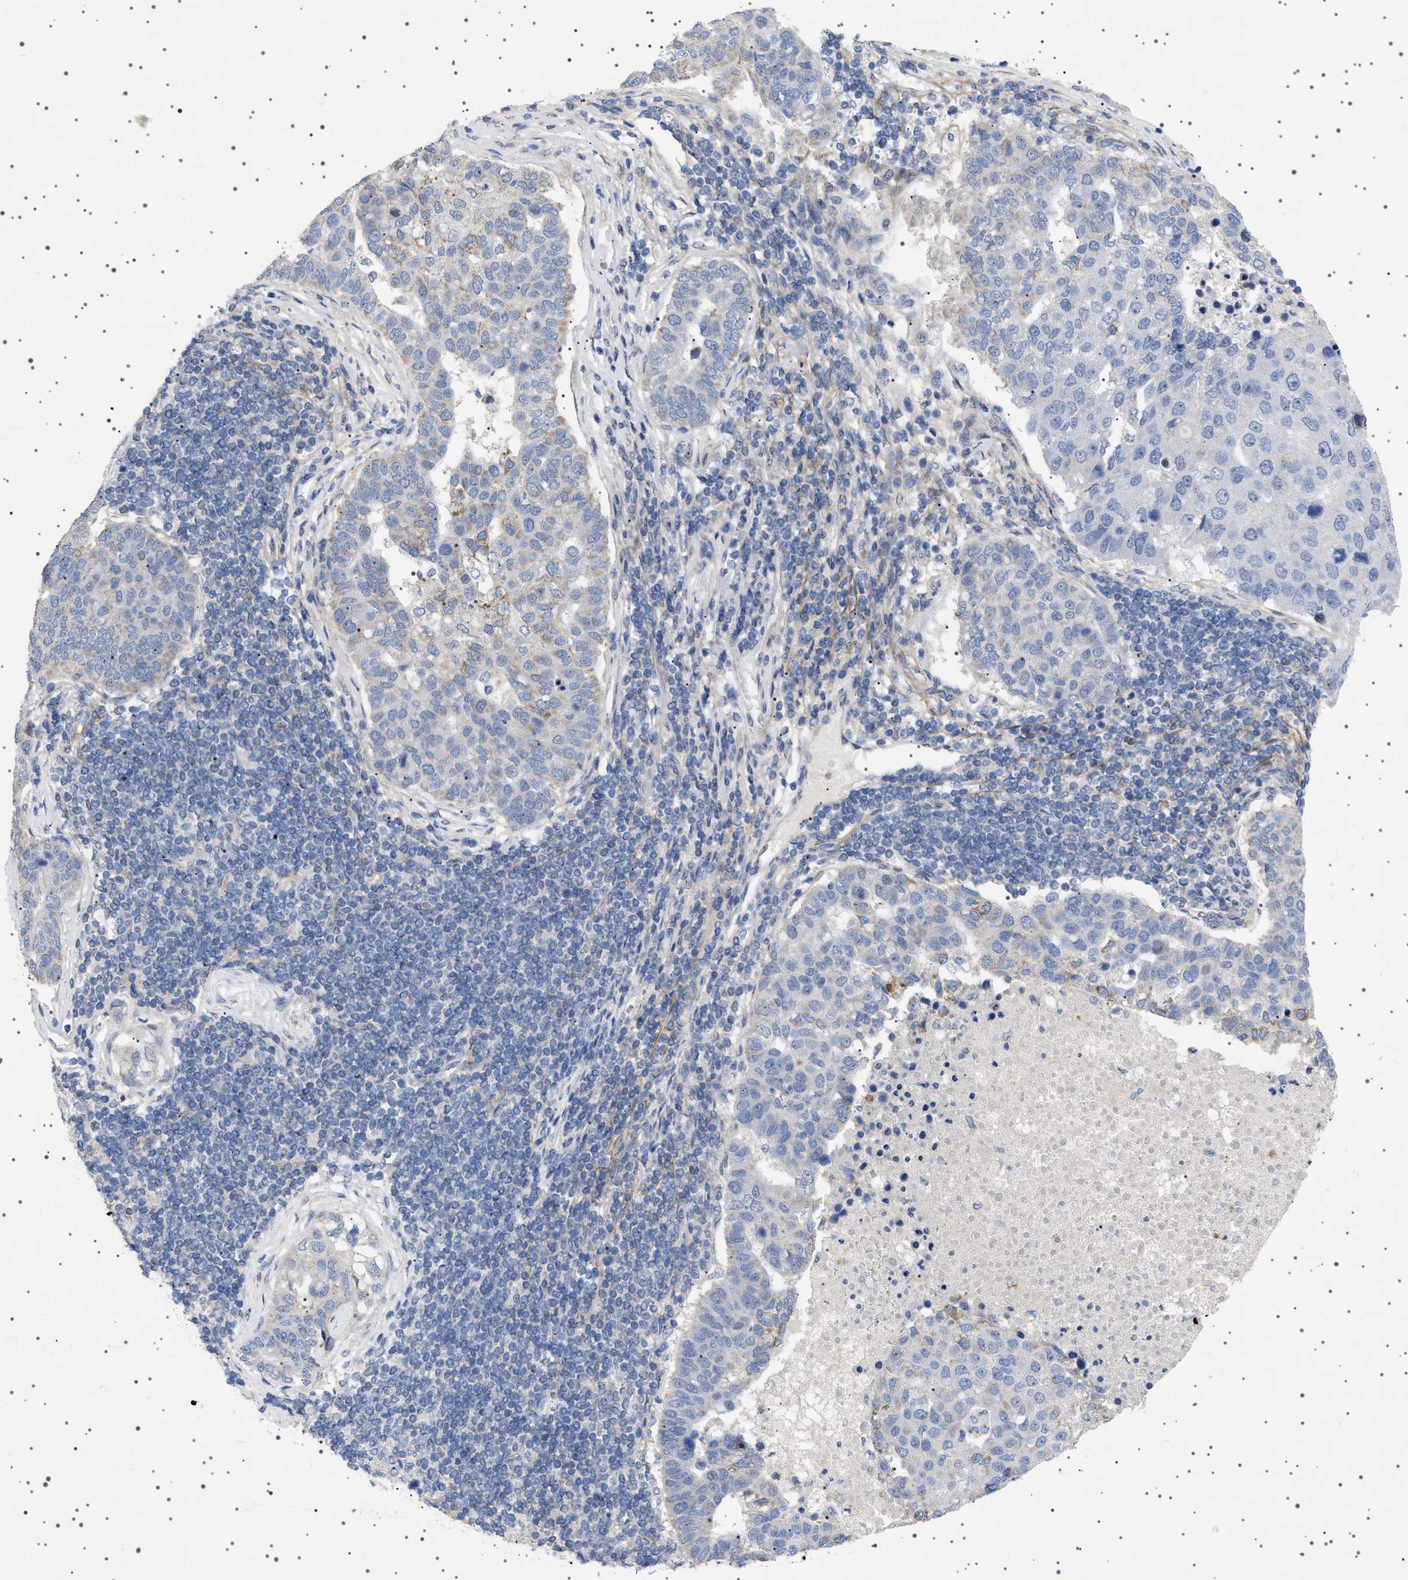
{"staining": {"intensity": "weak", "quantity": "<25%", "location": "cytoplasmic/membranous"}, "tissue": "pancreatic cancer", "cell_type": "Tumor cells", "image_type": "cancer", "snomed": [{"axis": "morphology", "description": "Adenocarcinoma, NOS"}, {"axis": "topography", "description": "Pancreas"}], "caption": "High power microscopy micrograph of an immunohistochemistry histopathology image of pancreatic cancer, revealing no significant expression in tumor cells.", "gene": "HTR1A", "patient": {"sex": "female", "age": 61}}